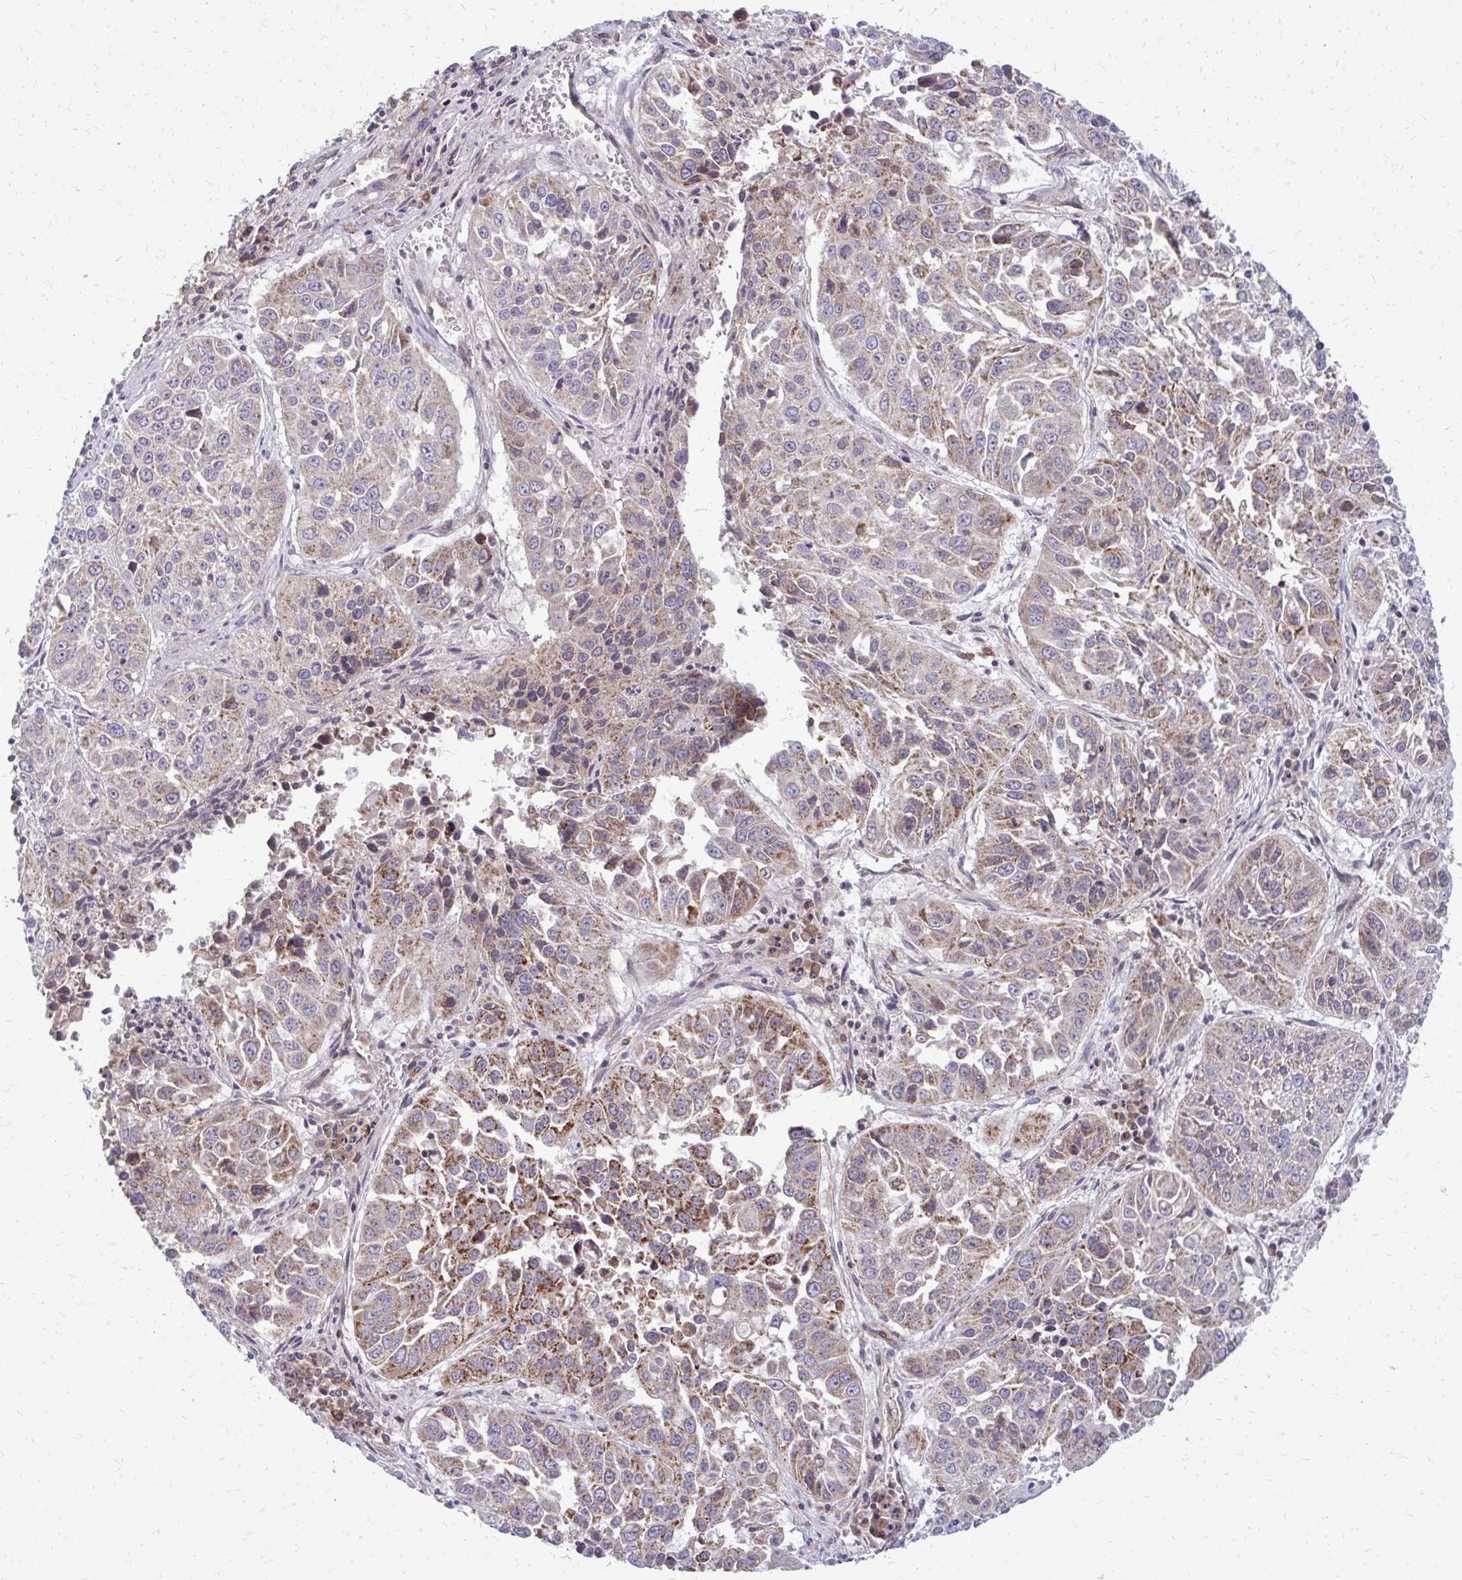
{"staining": {"intensity": "weak", "quantity": "25%-75%", "location": "cytoplasmic/membranous"}, "tissue": "lung cancer", "cell_type": "Tumor cells", "image_type": "cancer", "snomed": [{"axis": "morphology", "description": "Squamous cell carcinoma, NOS"}, {"axis": "topography", "description": "Lung"}], "caption": "A photomicrograph of human squamous cell carcinoma (lung) stained for a protein displays weak cytoplasmic/membranous brown staining in tumor cells.", "gene": "ASAP1", "patient": {"sex": "female", "age": 61}}